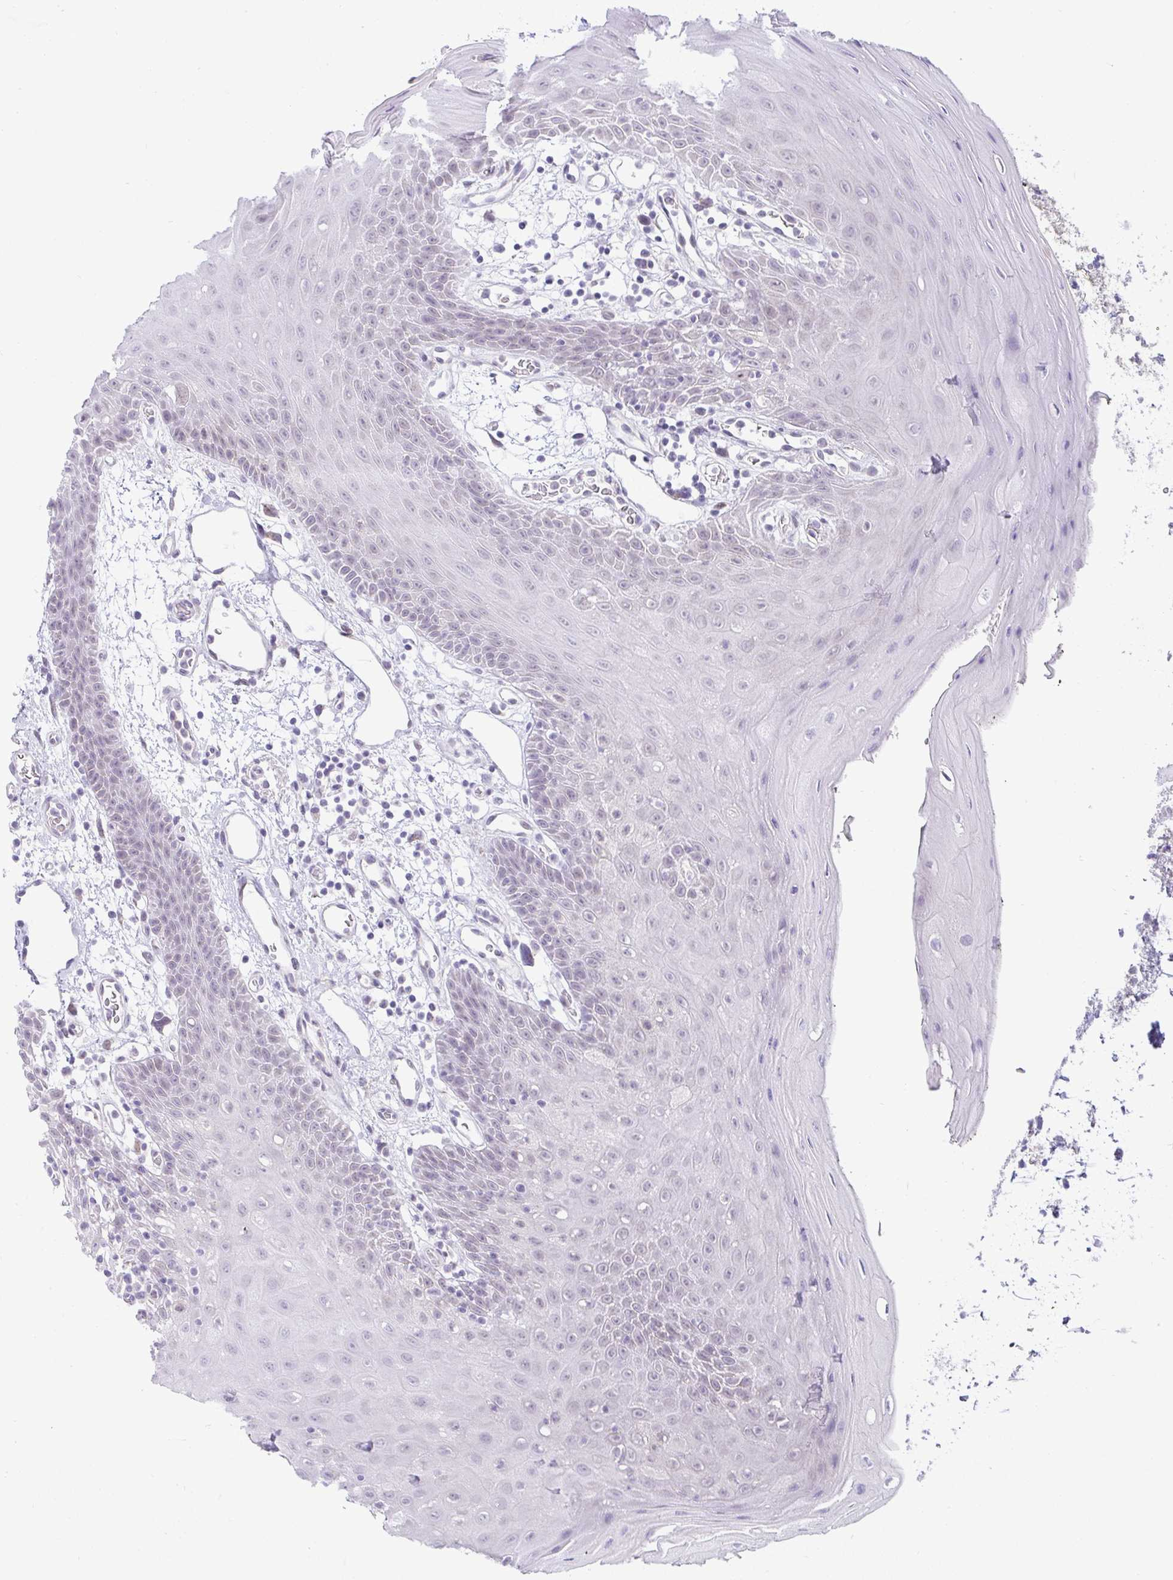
{"staining": {"intensity": "negative", "quantity": "none", "location": "none"}, "tissue": "oral mucosa", "cell_type": "Squamous epithelial cells", "image_type": "normal", "snomed": [{"axis": "morphology", "description": "Normal tissue, NOS"}, {"axis": "topography", "description": "Oral tissue"}], "caption": "The image demonstrates no significant positivity in squamous epithelial cells of oral mucosa. (Stains: DAB (3,3'-diaminobenzidine) immunohistochemistry (IHC) with hematoxylin counter stain, Microscopy: brightfield microscopy at high magnification).", "gene": "FAM177A1", "patient": {"sex": "female", "age": 59}}